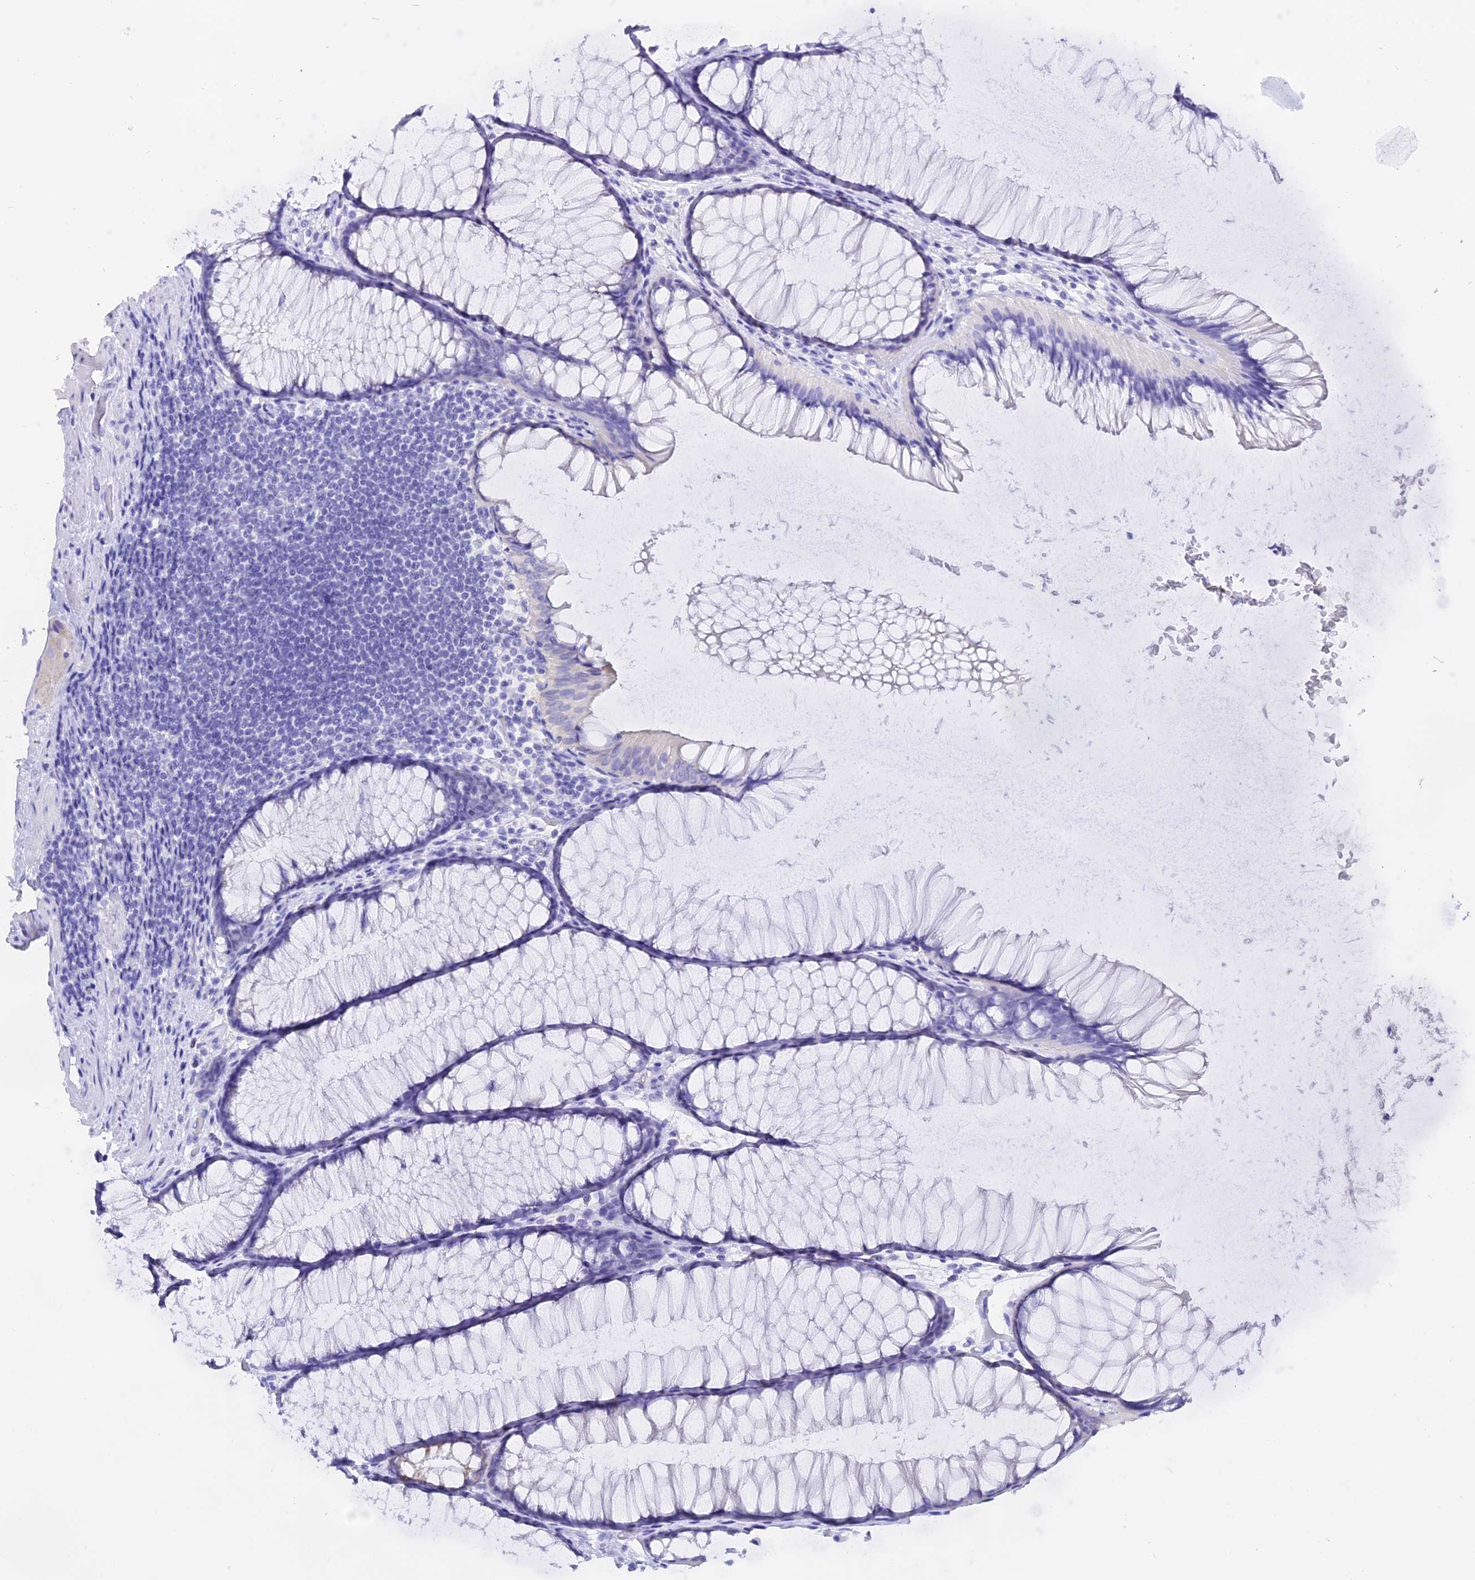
{"staining": {"intensity": "negative", "quantity": "none", "location": "none"}, "tissue": "colon", "cell_type": "Endothelial cells", "image_type": "normal", "snomed": [{"axis": "morphology", "description": "Normal tissue, NOS"}, {"axis": "topography", "description": "Colon"}], "caption": "This is a photomicrograph of immunohistochemistry staining of benign colon, which shows no staining in endothelial cells.", "gene": "ISCA1", "patient": {"sex": "female", "age": 82}}